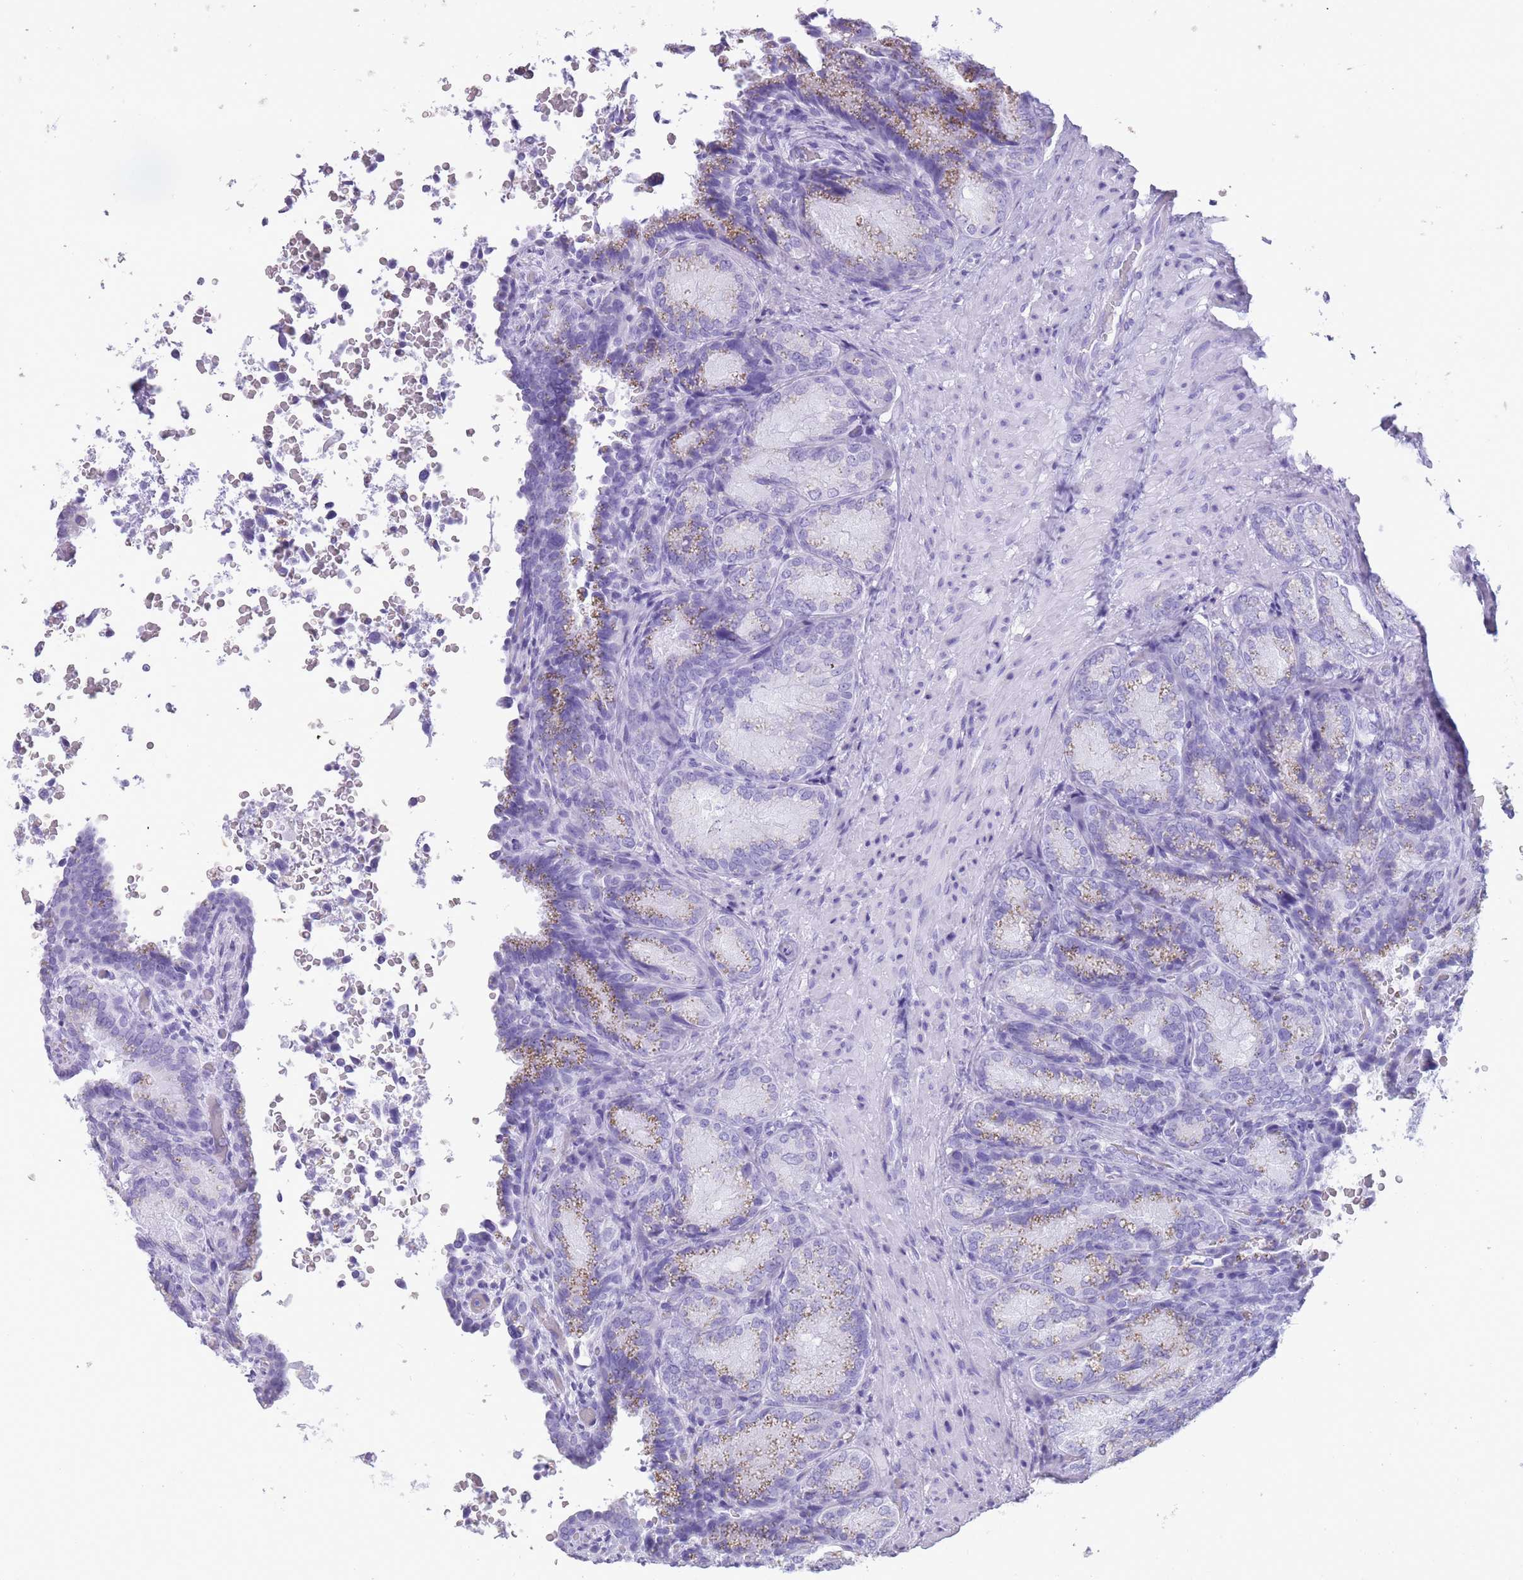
{"staining": {"intensity": "weak", "quantity": "<25%", "location": "cytoplasmic/membranous"}, "tissue": "seminal vesicle", "cell_type": "Glandular cells", "image_type": "normal", "snomed": [{"axis": "morphology", "description": "Normal tissue, NOS"}, {"axis": "topography", "description": "Seminal veicle"}], "caption": "The histopathology image shows no significant expression in glandular cells of seminal vesicle. (IHC, brightfield microscopy, high magnification).", "gene": "OR4F16", "patient": {"sex": "male", "age": 58}}